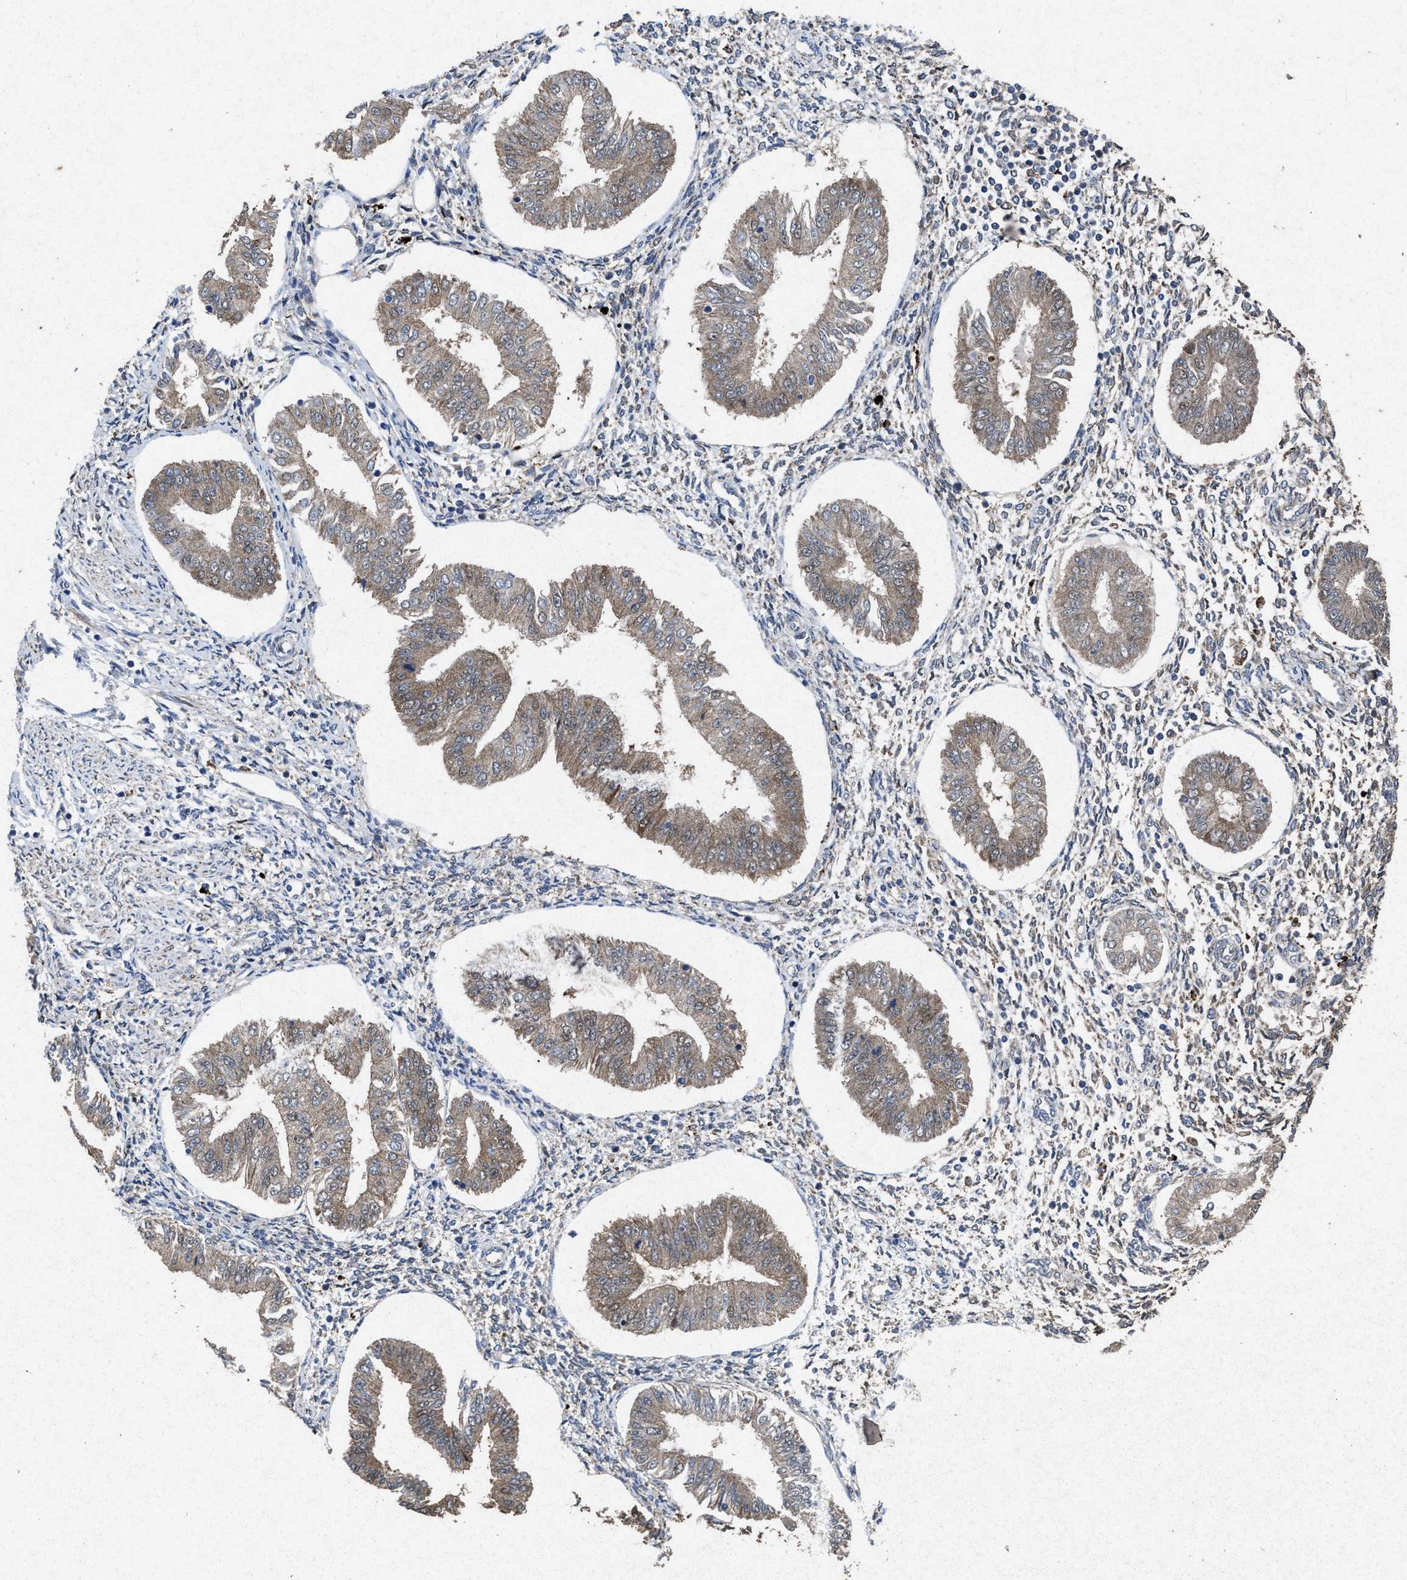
{"staining": {"intensity": "moderate", "quantity": "<25%", "location": "cytoplasmic/membranous"}, "tissue": "endometrium", "cell_type": "Cells in endometrial stroma", "image_type": "normal", "snomed": [{"axis": "morphology", "description": "Normal tissue, NOS"}, {"axis": "topography", "description": "Endometrium"}], "caption": "High-magnification brightfield microscopy of benign endometrium stained with DAB (3,3'-diaminobenzidine) (brown) and counterstained with hematoxylin (blue). cells in endometrial stroma exhibit moderate cytoplasmic/membranous expression is appreciated in approximately<25% of cells.", "gene": "MSI2", "patient": {"sex": "female", "age": 50}}